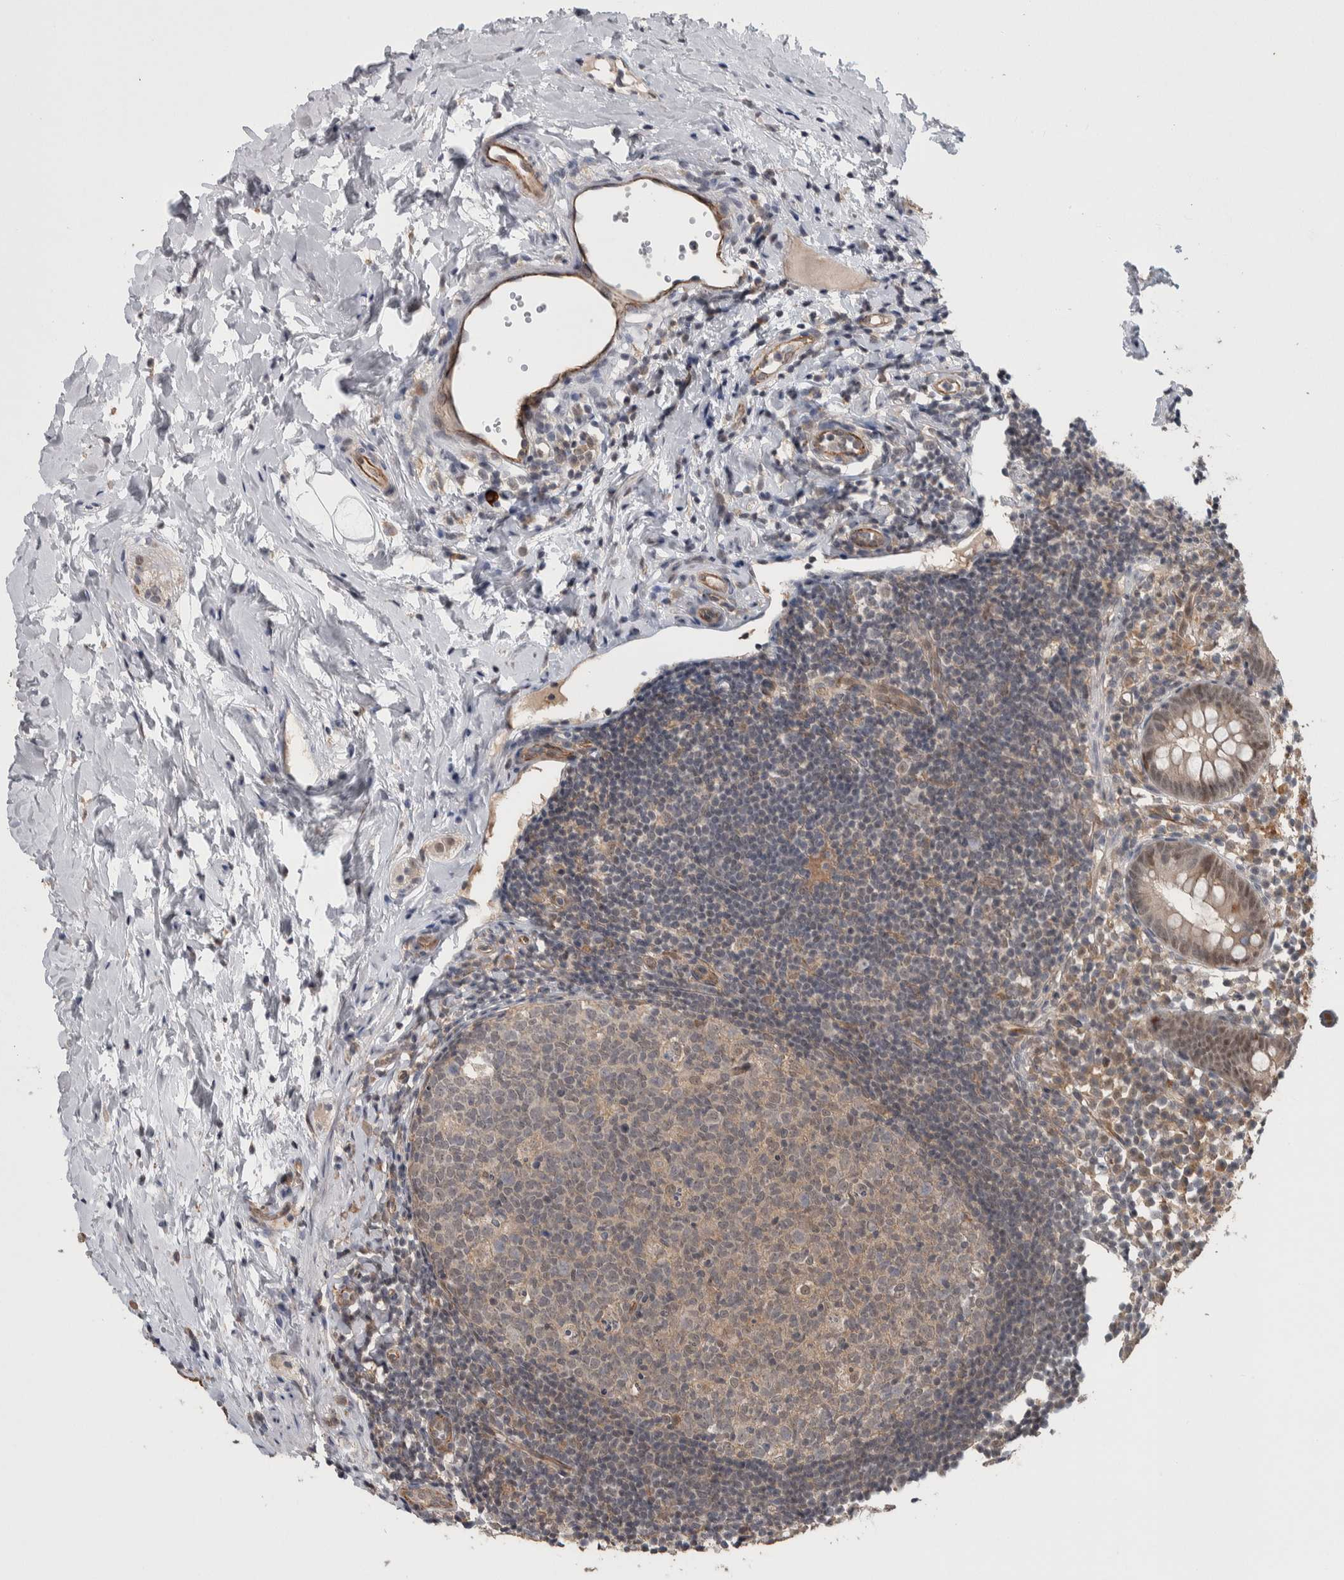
{"staining": {"intensity": "moderate", "quantity": ">75%", "location": "nuclear"}, "tissue": "appendix", "cell_type": "Glandular cells", "image_type": "normal", "snomed": [{"axis": "morphology", "description": "Normal tissue, NOS"}, {"axis": "topography", "description": "Appendix"}], "caption": "Immunohistochemistry (IHC) (DAB (3,3'-diaminobenzidine)) staining of benign human appendix demonstrates moderate nuclear protein positivity in about >75% of glandular cells. (Stains: DAB (3,3'-diaminobenzidine) in brown, nuclei in blue, Microscopy: brightfield microscopy at high magnification).", "gene": "PRDM4", "patient": {"sex": "female", "age": 20}}